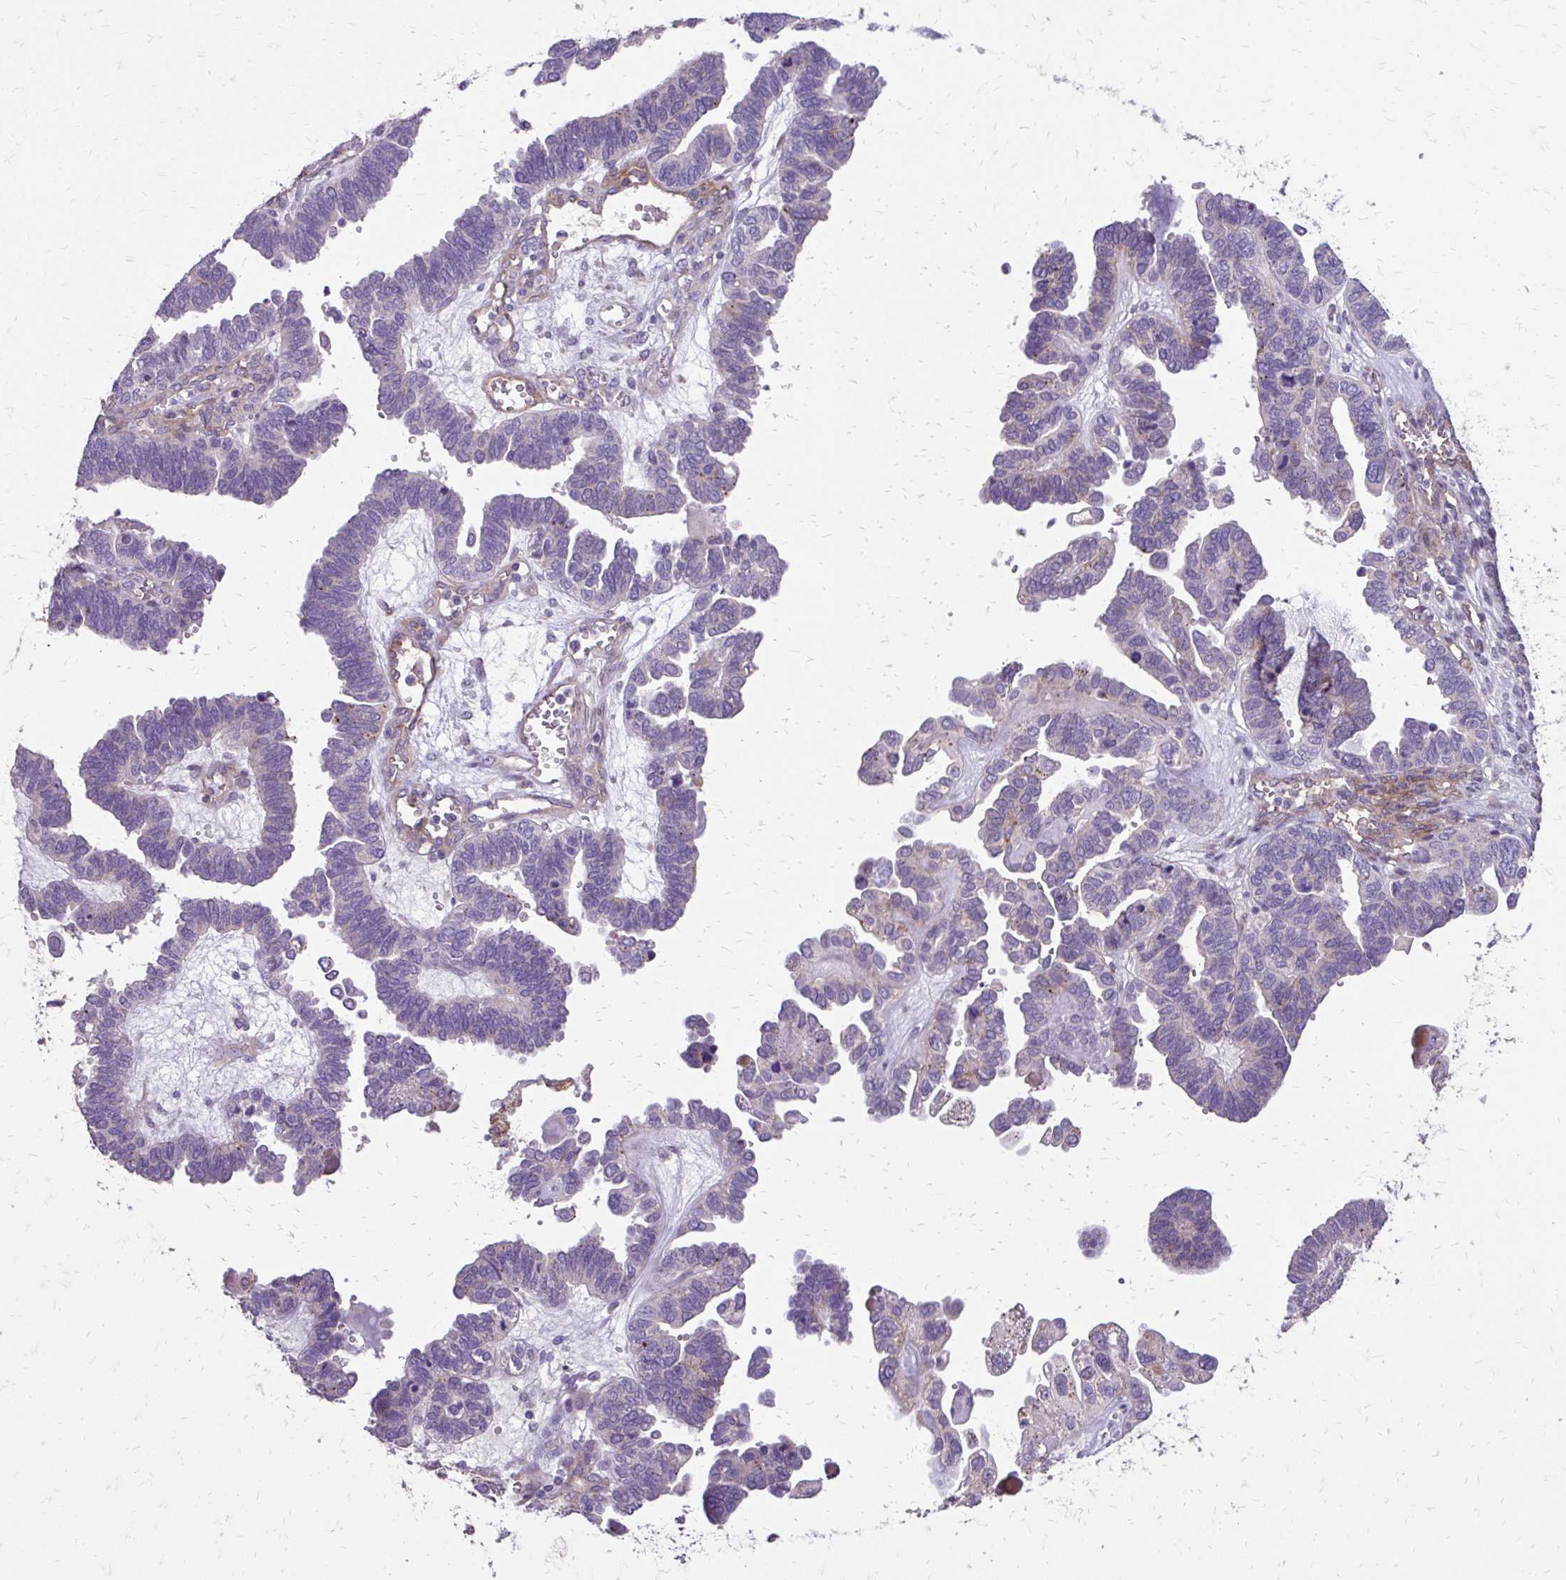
{"staining": {"intensity": "weak", "quantity": "<25%", "location": "cytoplasmic/membranous"}, "tissue": "ovarian cancer", "cell_type": "Tumor cells", "image_type": "cancer", "snomed": [{"axis": "morphology", "description": "Cystadenocarcinoma, serous, NOS"}, {"axis": "topography", "description": "Ovary"}], "caption": "A photomicrograph of ovarian cancer (serous cystadenocarcinoma) stained for a protein shows no brown staining in tumor cells.", "gene": "MYORG", "patient": {"sex": "female", "age": 51}}